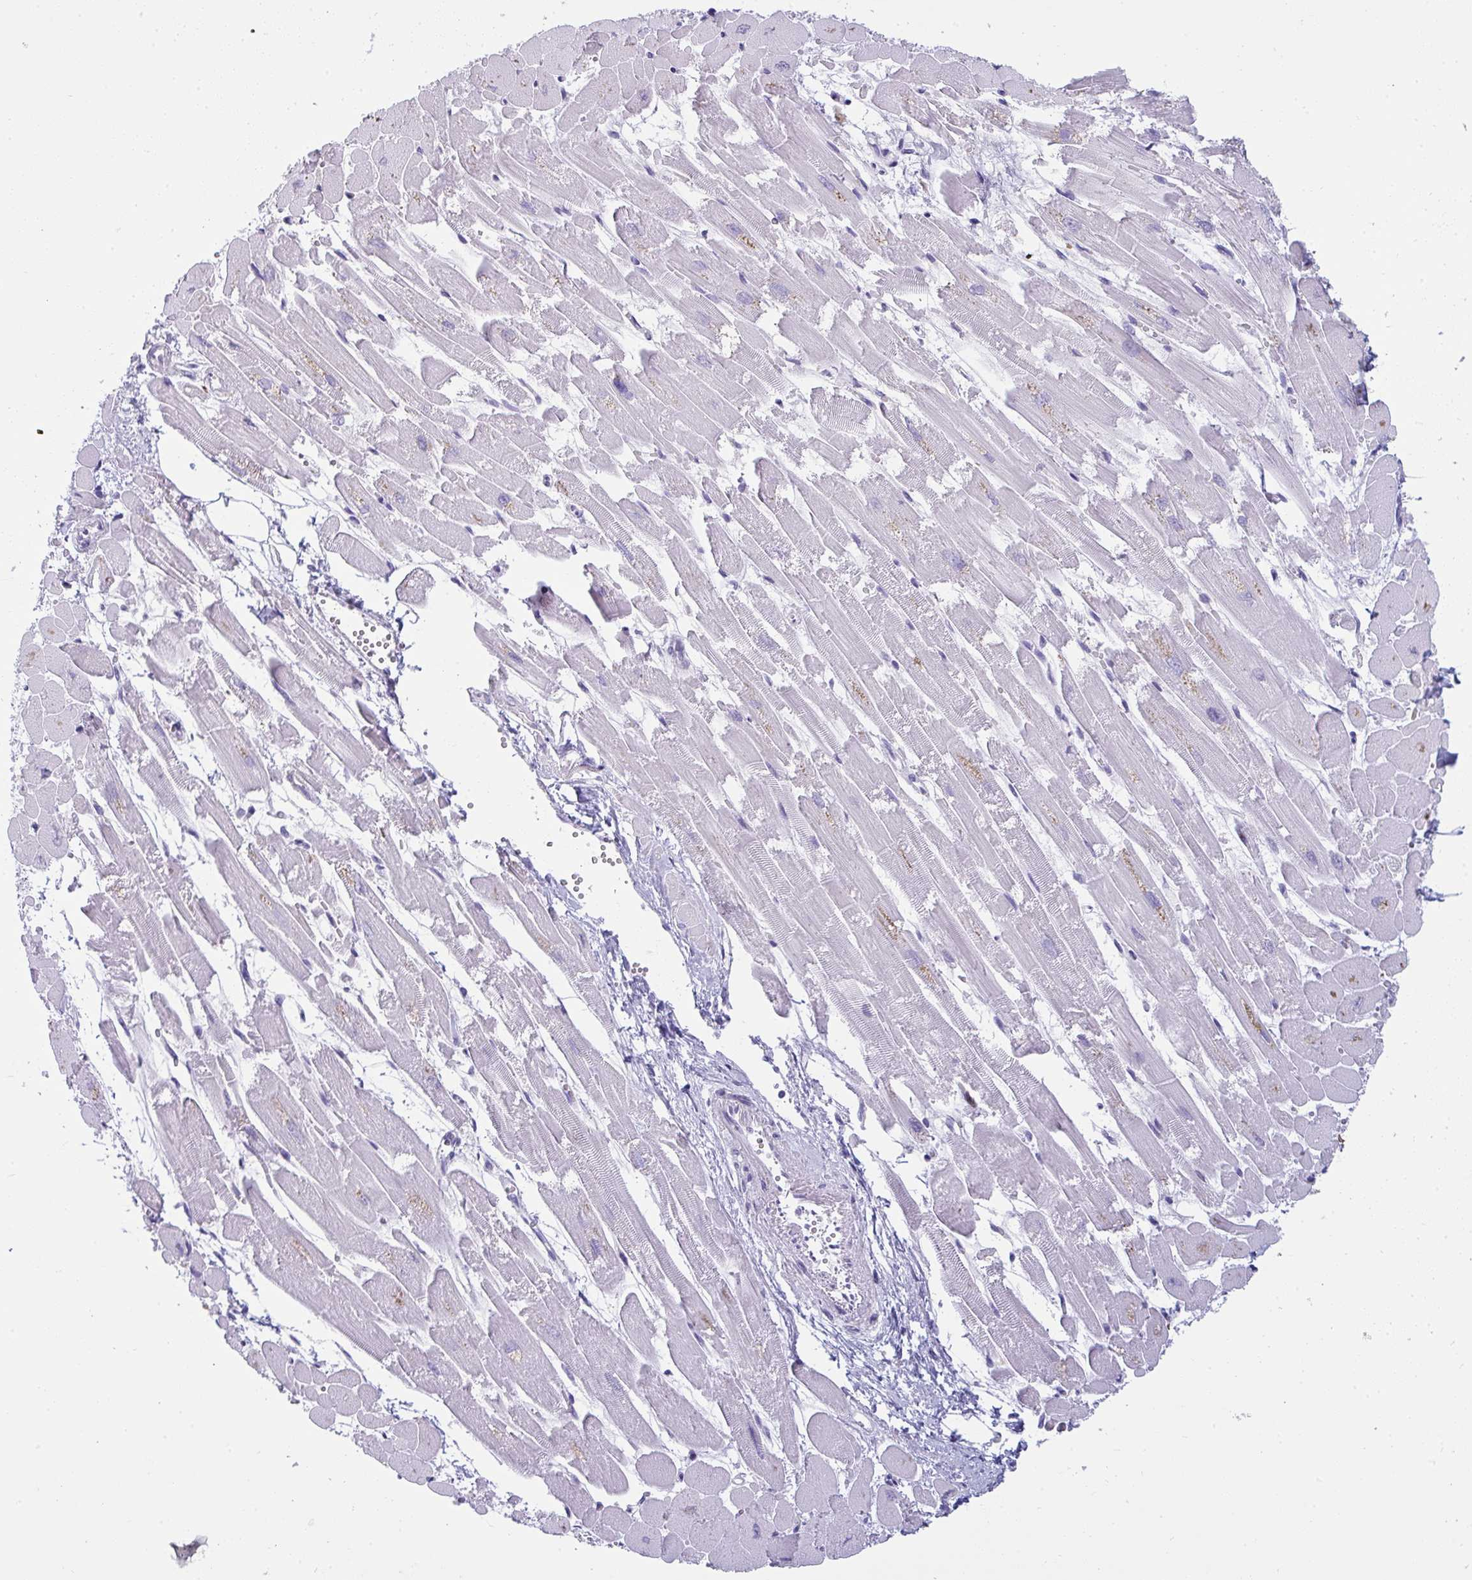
{"staining": {"intensity": "negative", "quantity": "none", "location": "none"}, "tissue": "heart muscle", "cell_type": "Cardiomyocytes", "image_type": "normal", "snomed": [{"axis": "morphology", "description": "Normal tissue, NOS"}, {"axis": "topography", "description": "Heart"}], "caption": "Micrograph shows no significant protein expression in cardiomyocytes of unremarkable heart muscle. The staining is performed using DAB (3,3'-diaminobenzidine) brown chromogen with nuclei counter-stained in using hematoxylin.", "gene": "SUZ12", "patient": {"sex": "female", "age": 52}}